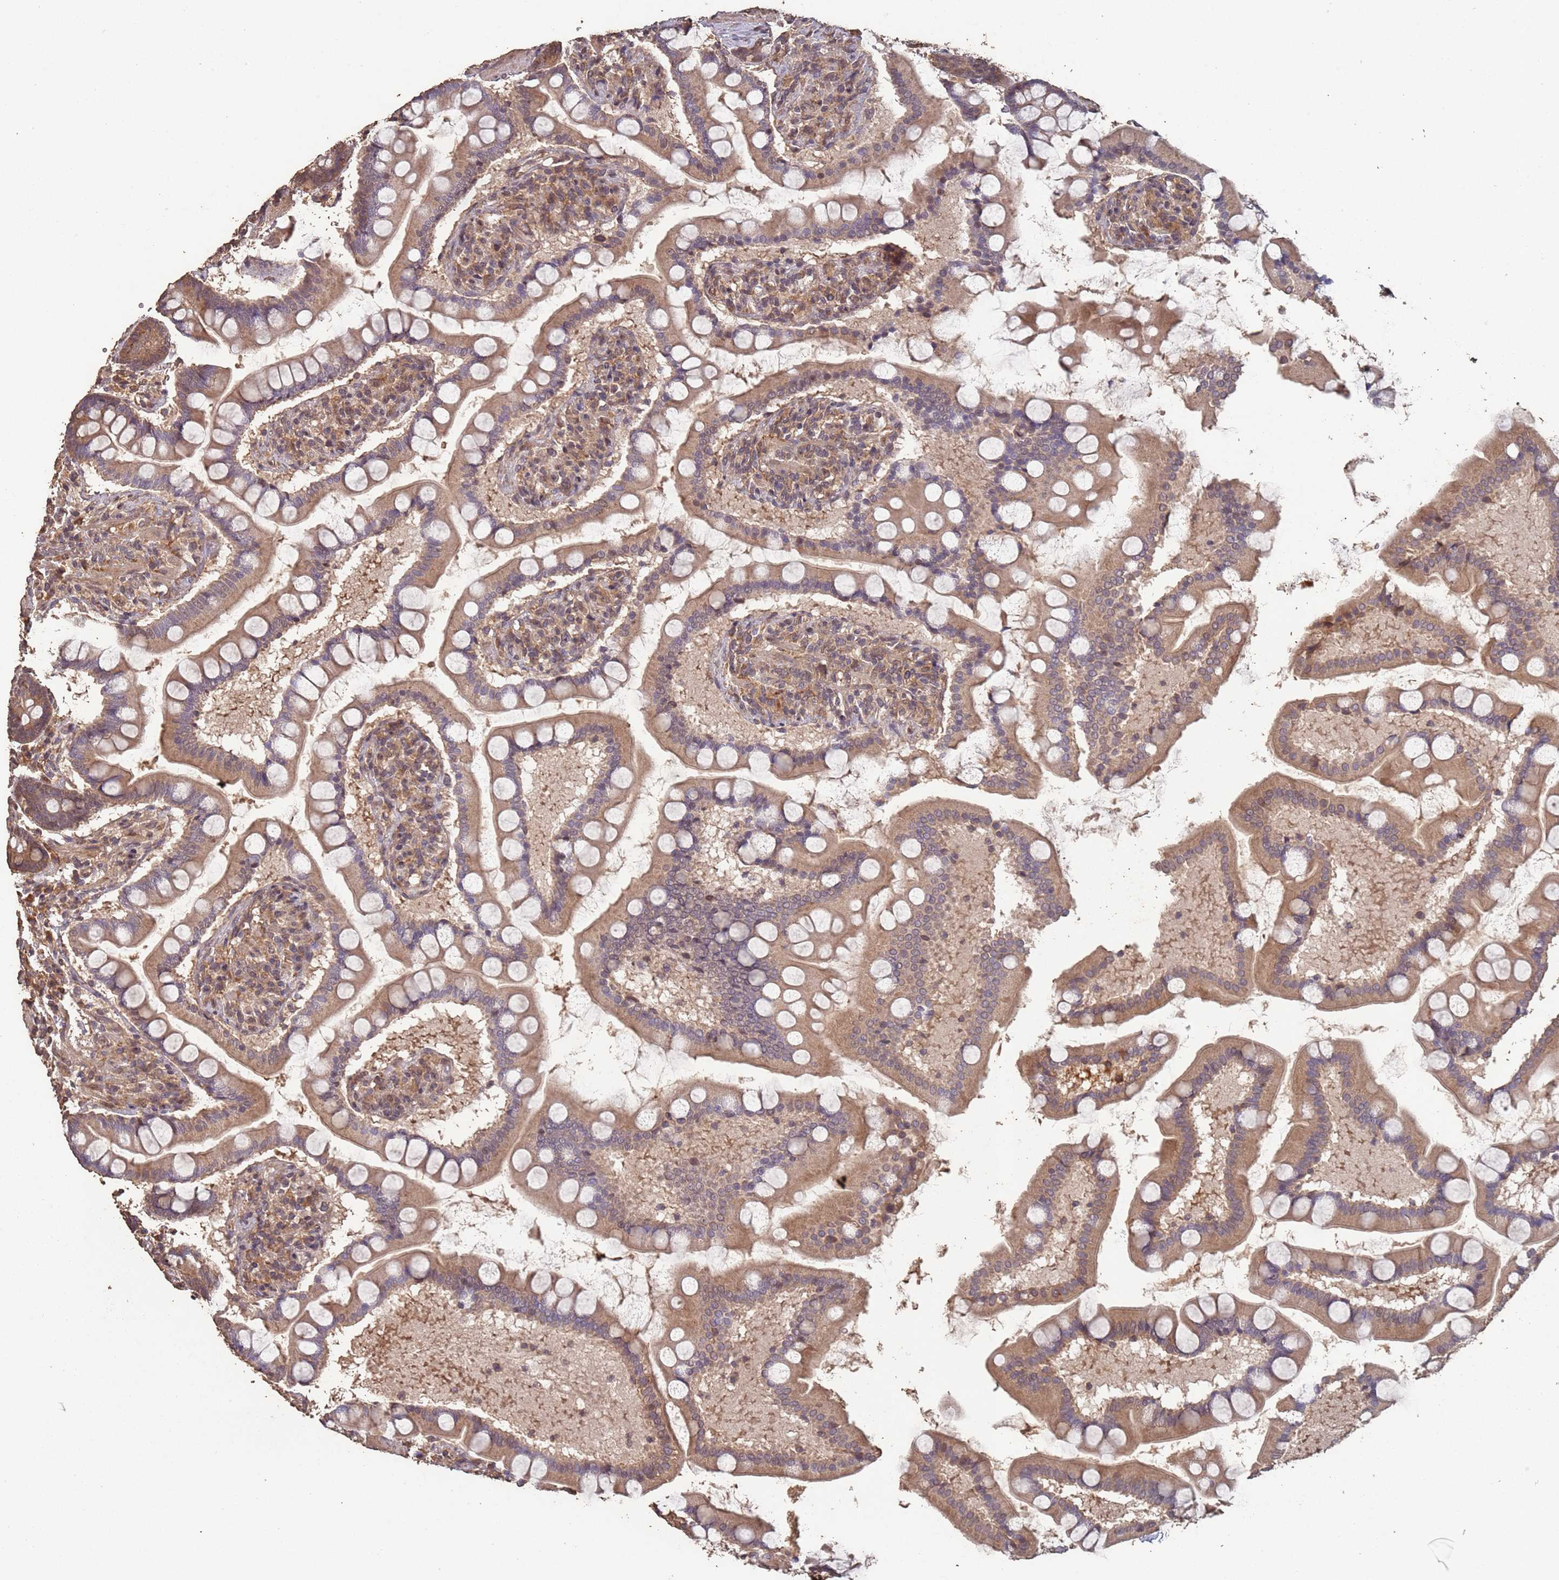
{"staining": {"intensity": "weak", "quantity": ">75%", "location": "cytoplasmic/membranous"}, "tissue": "small intestine", "cell_type": "Glandular cells", "image_type": "normal", "snomed": [{"axis": "morphology", "description": "Normal tissue, NOS"}, {"axis": "topography", "description": "Small intestine"}], "caption": "IHC photomicrograph of benign small intestine stained for a protein (brown), which demonstrates low levels of weak cytoplasmic/membranous staining in approximately >75% of glandular cells.", "gene": "FRAT1", "patient": {"sex": "male", "age": 41}}